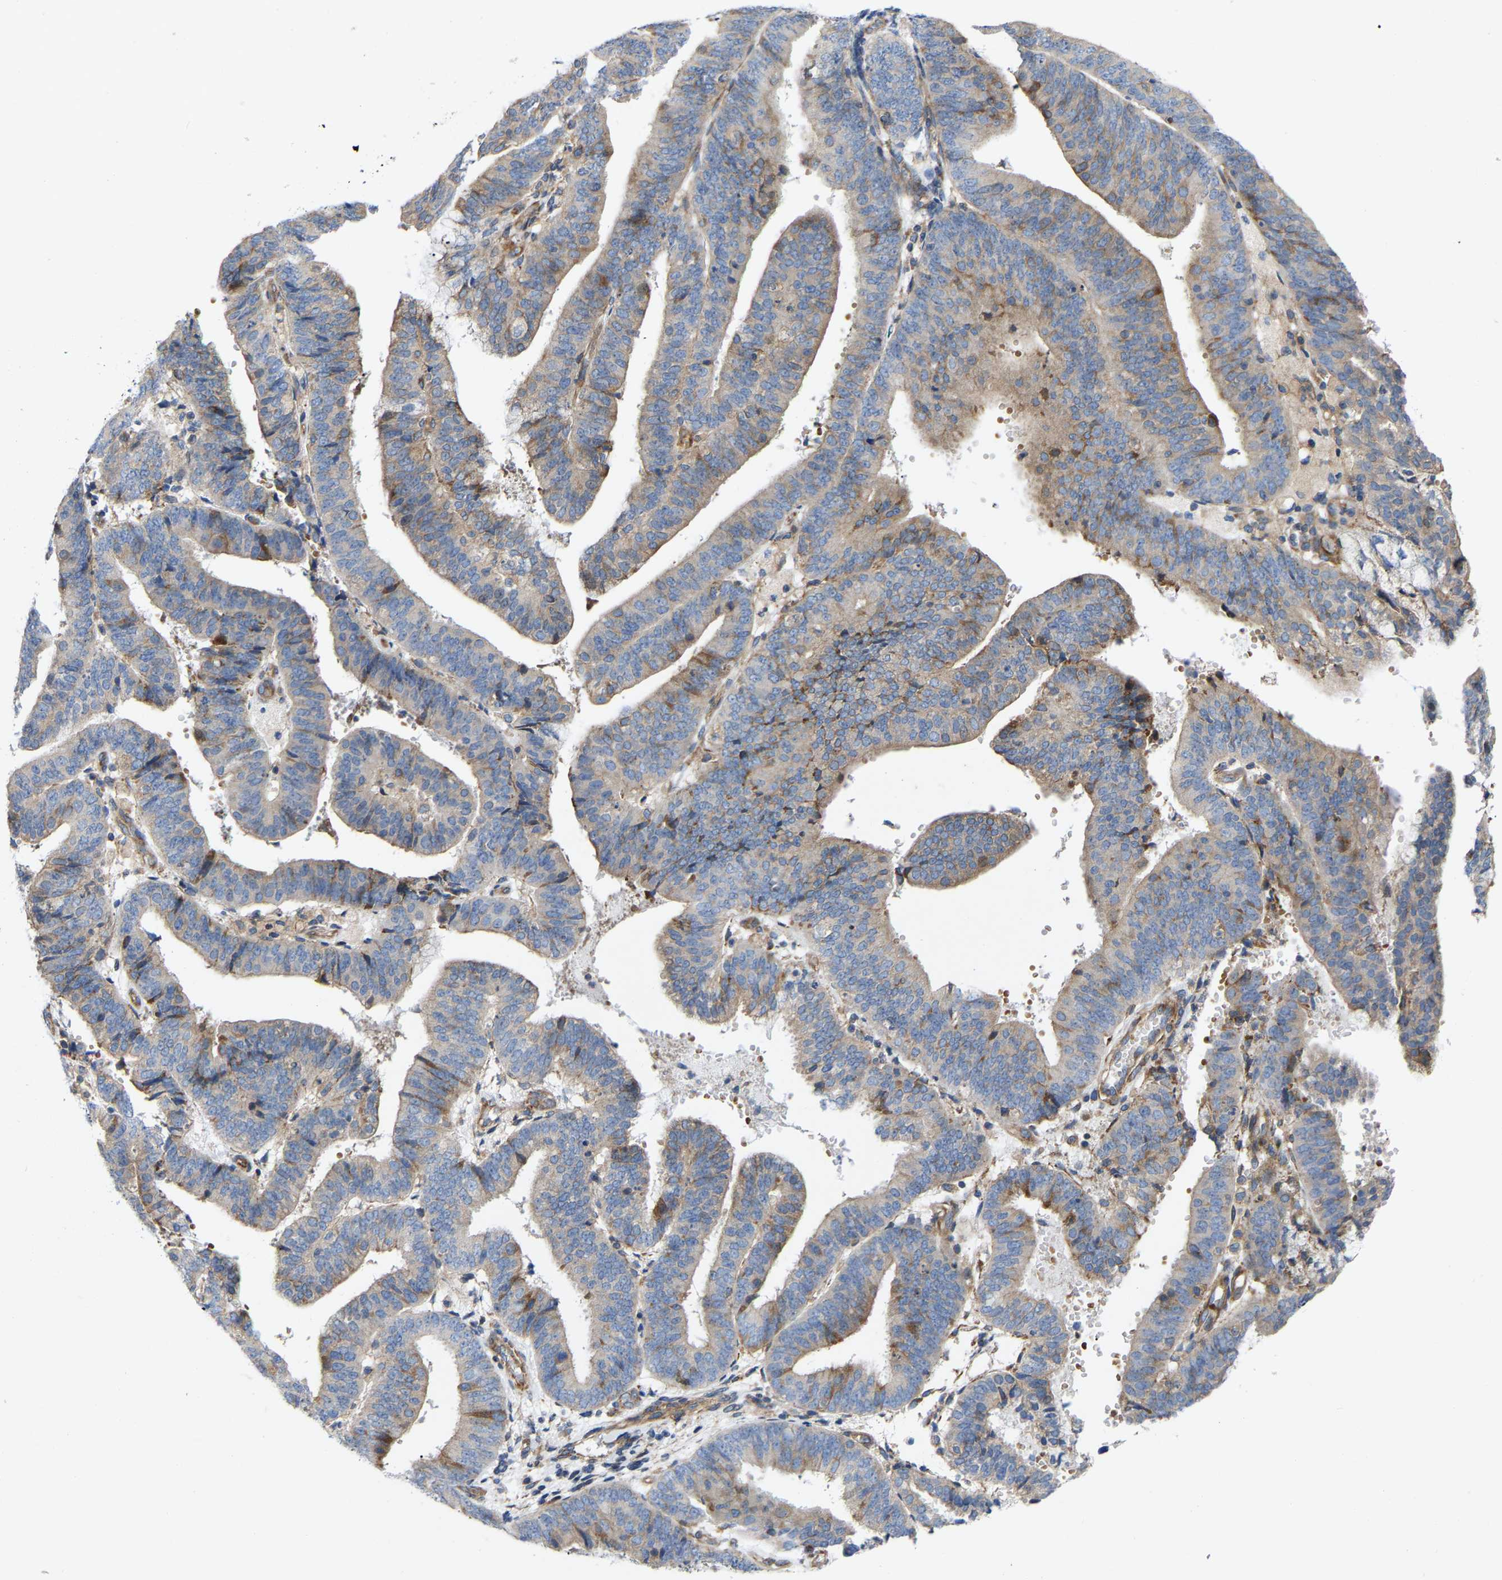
{"staining": {"intensity": "weak", "quantity": "25%-75%", "location": "cytoplasmic/membranous"}, "tissue": "endometrial cancer", "cell_type": "Tumor cells", "image_type": "cancer", "snomed": [{"axis": "morphology", "description": "Adenocarcinoma, NOS"}, {"axis": "topography", "description": "Endometrium"}], "caption": "Endometrial adenocarcinoma stained with a brown dye reveals weak cytoplasmic/membranous positive expression in approximately 25%-75% of tumor cells.", "gene": "TOR1B", "patient": {"sex": "female", "age": 63}}